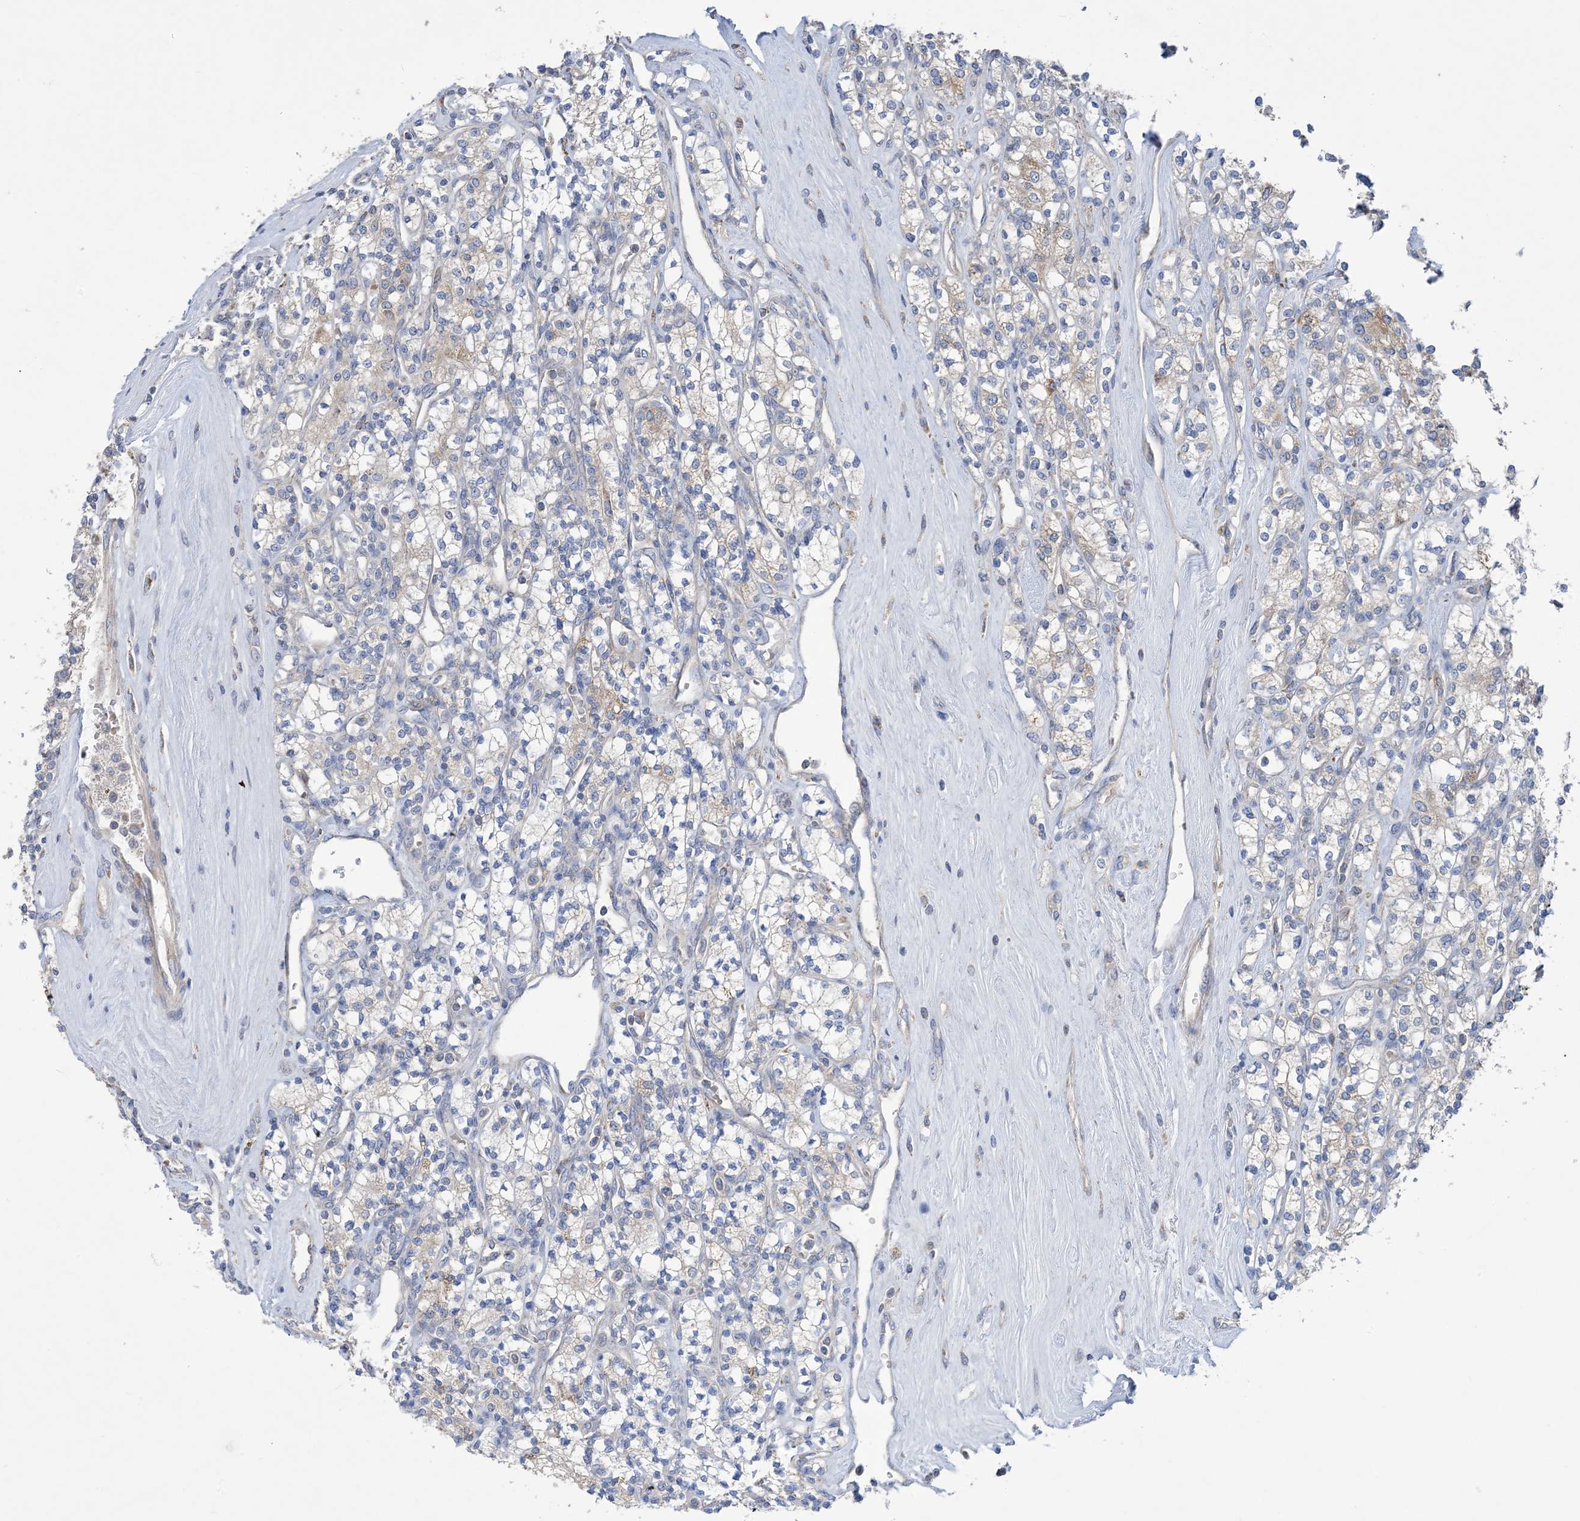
{"staining": {"intensity": "negative", "quantity": "none", "location": "none"}, "tissue": "renal cancer", "cell_type": "Tumor cells", "image_type": "cancer", "snomed": [{"axis": "morphology", "description": "Adenocarcinoma, NOS"}, {"axis": "topography", "description": "Kidney"}], "caption": "Human renal adenocarcinoma stained for a protein using IHC reveals no expression in tumor cells.", "gene": "CLEC16A", "patient": {"sex": "male", "age": 77}}